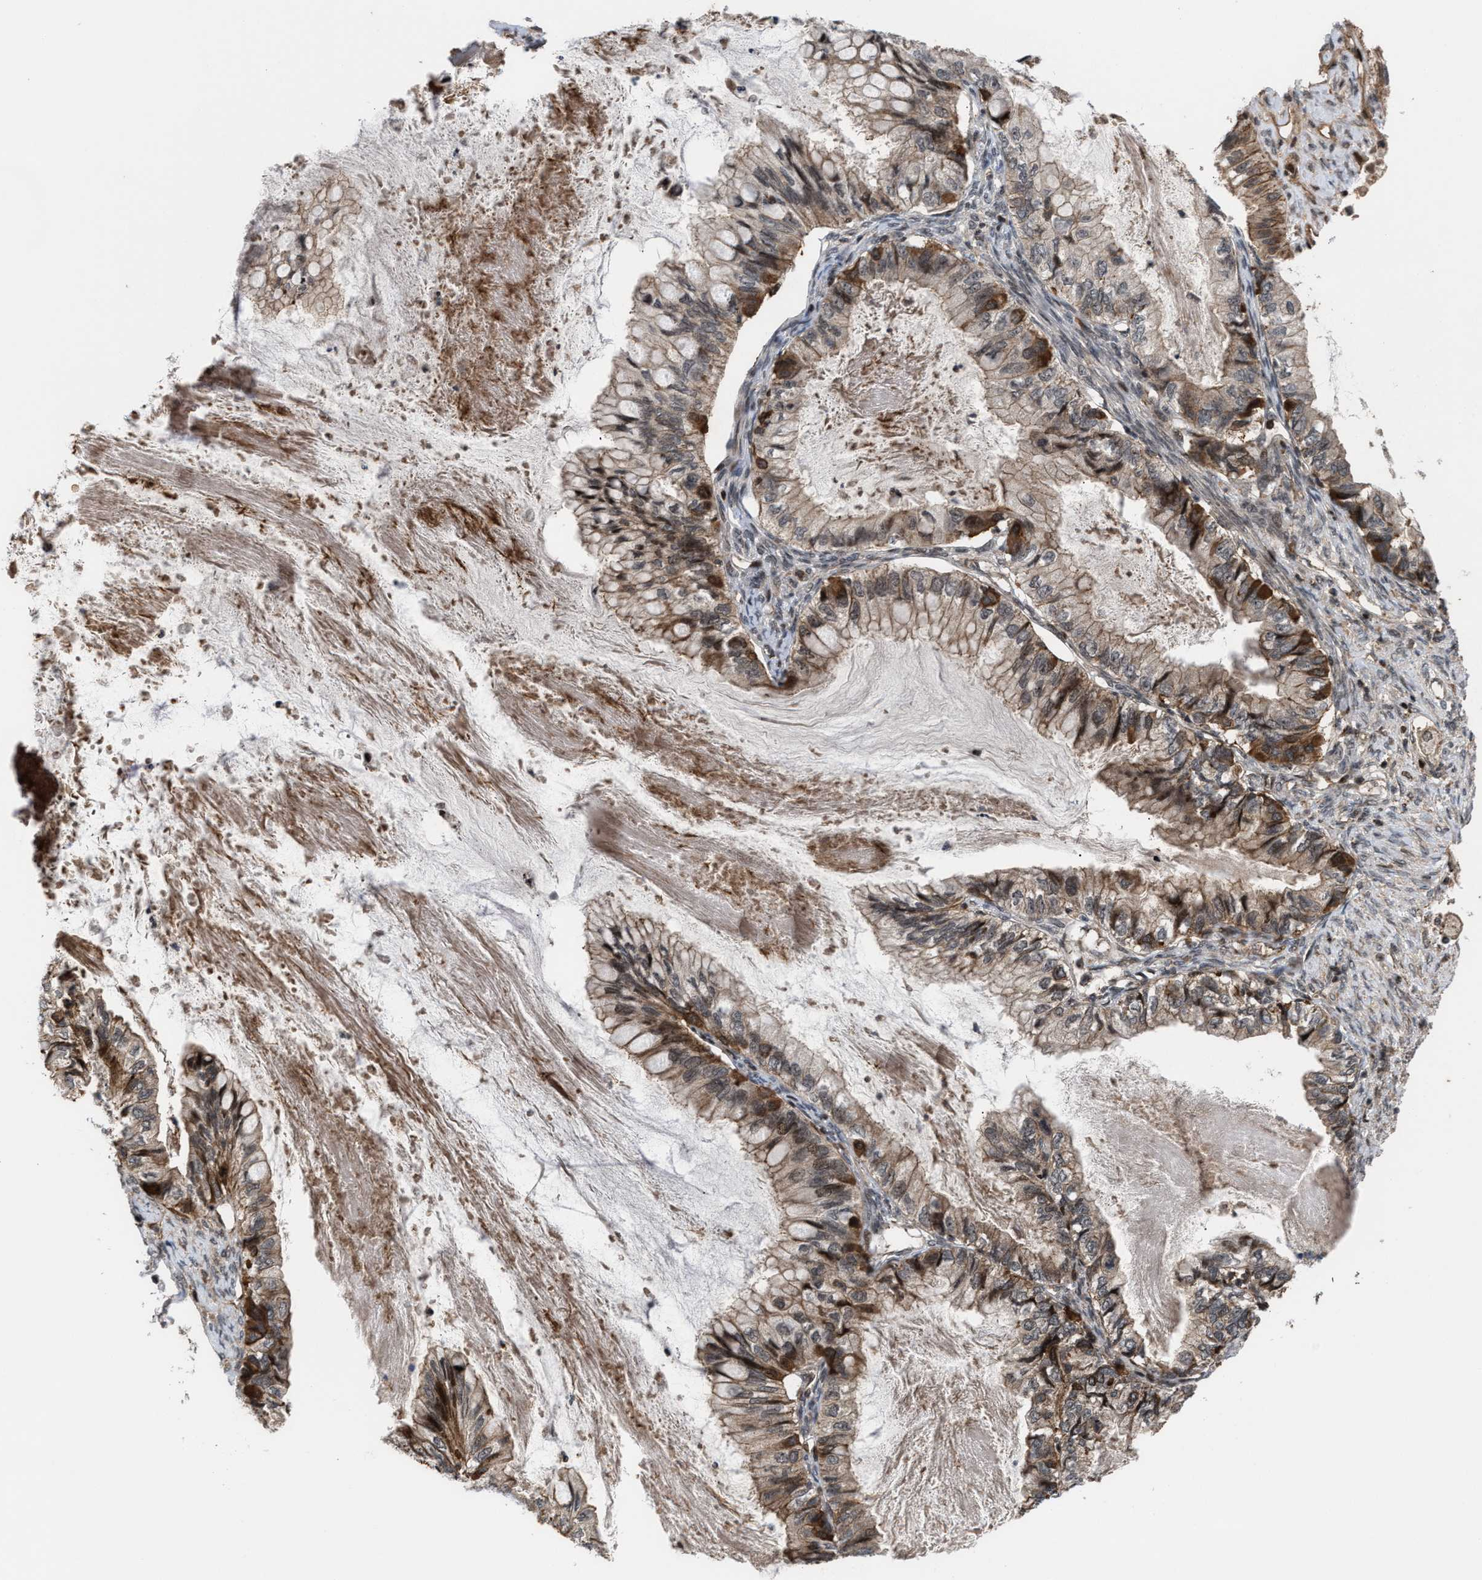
{"staining": {"intensity": "moderate", "quantity": "25%-75%", "location": "cytoplasmic/membranous"}, "tissue": "ovarian cancer", "cell_type": "Tumor cells", "image_type": "cancer", "snomed": [{"axis": "morphology", "description": "Cystadenocarcinoma, mucinous, NOS"}, {"axis": "topography", "description": "Ovary"}], "caption": "This is a micrograph of immunohistochemistry staining of ovarian cancer, which shows moderate positivity in the cytoplasmic/membranous of tumor cells.", "gene": "STAU2", "patient": {"sex": "female", "age": 80}}